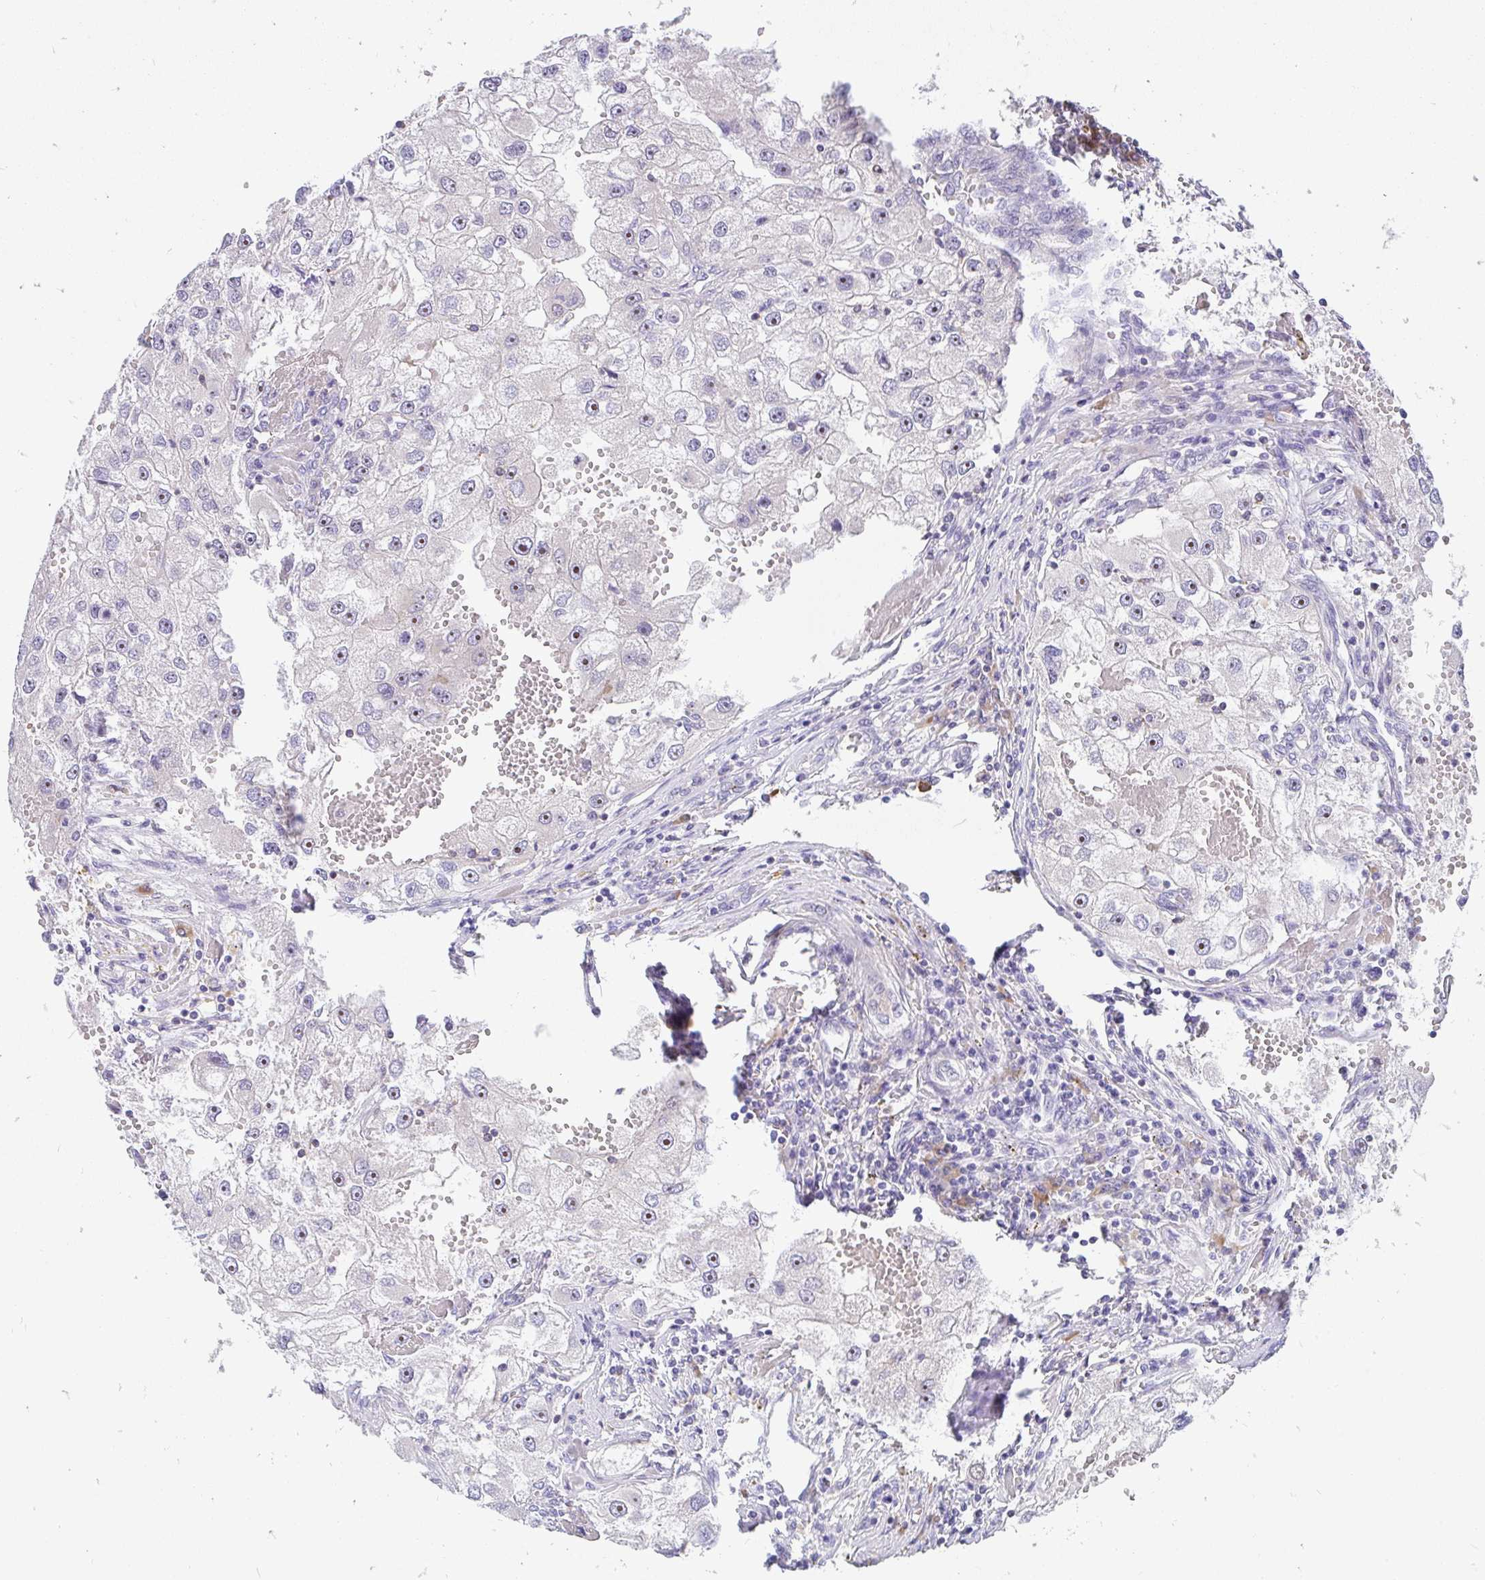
{"staining": {"intensity": "moderate", "quantity": "25%-75%", "location": "nuclear"}, "tissue": "renal cancer", "cell_type": "Tumor cells", "image_type": "cancer", "snomed": [{"axis": "morphology", "description": "Adenocarcinoma, NOS"}, {"axis": "topography", "description": "Kidney"}], "caption": "Adenocarcinoma (renal) was stained to show a protein in brown. There is medium levels of moderate nuclear positivity in about 25%-75% of tumor cells.", "gene": "LRRC26", "patient": {"sex": "male", "age": 63}}